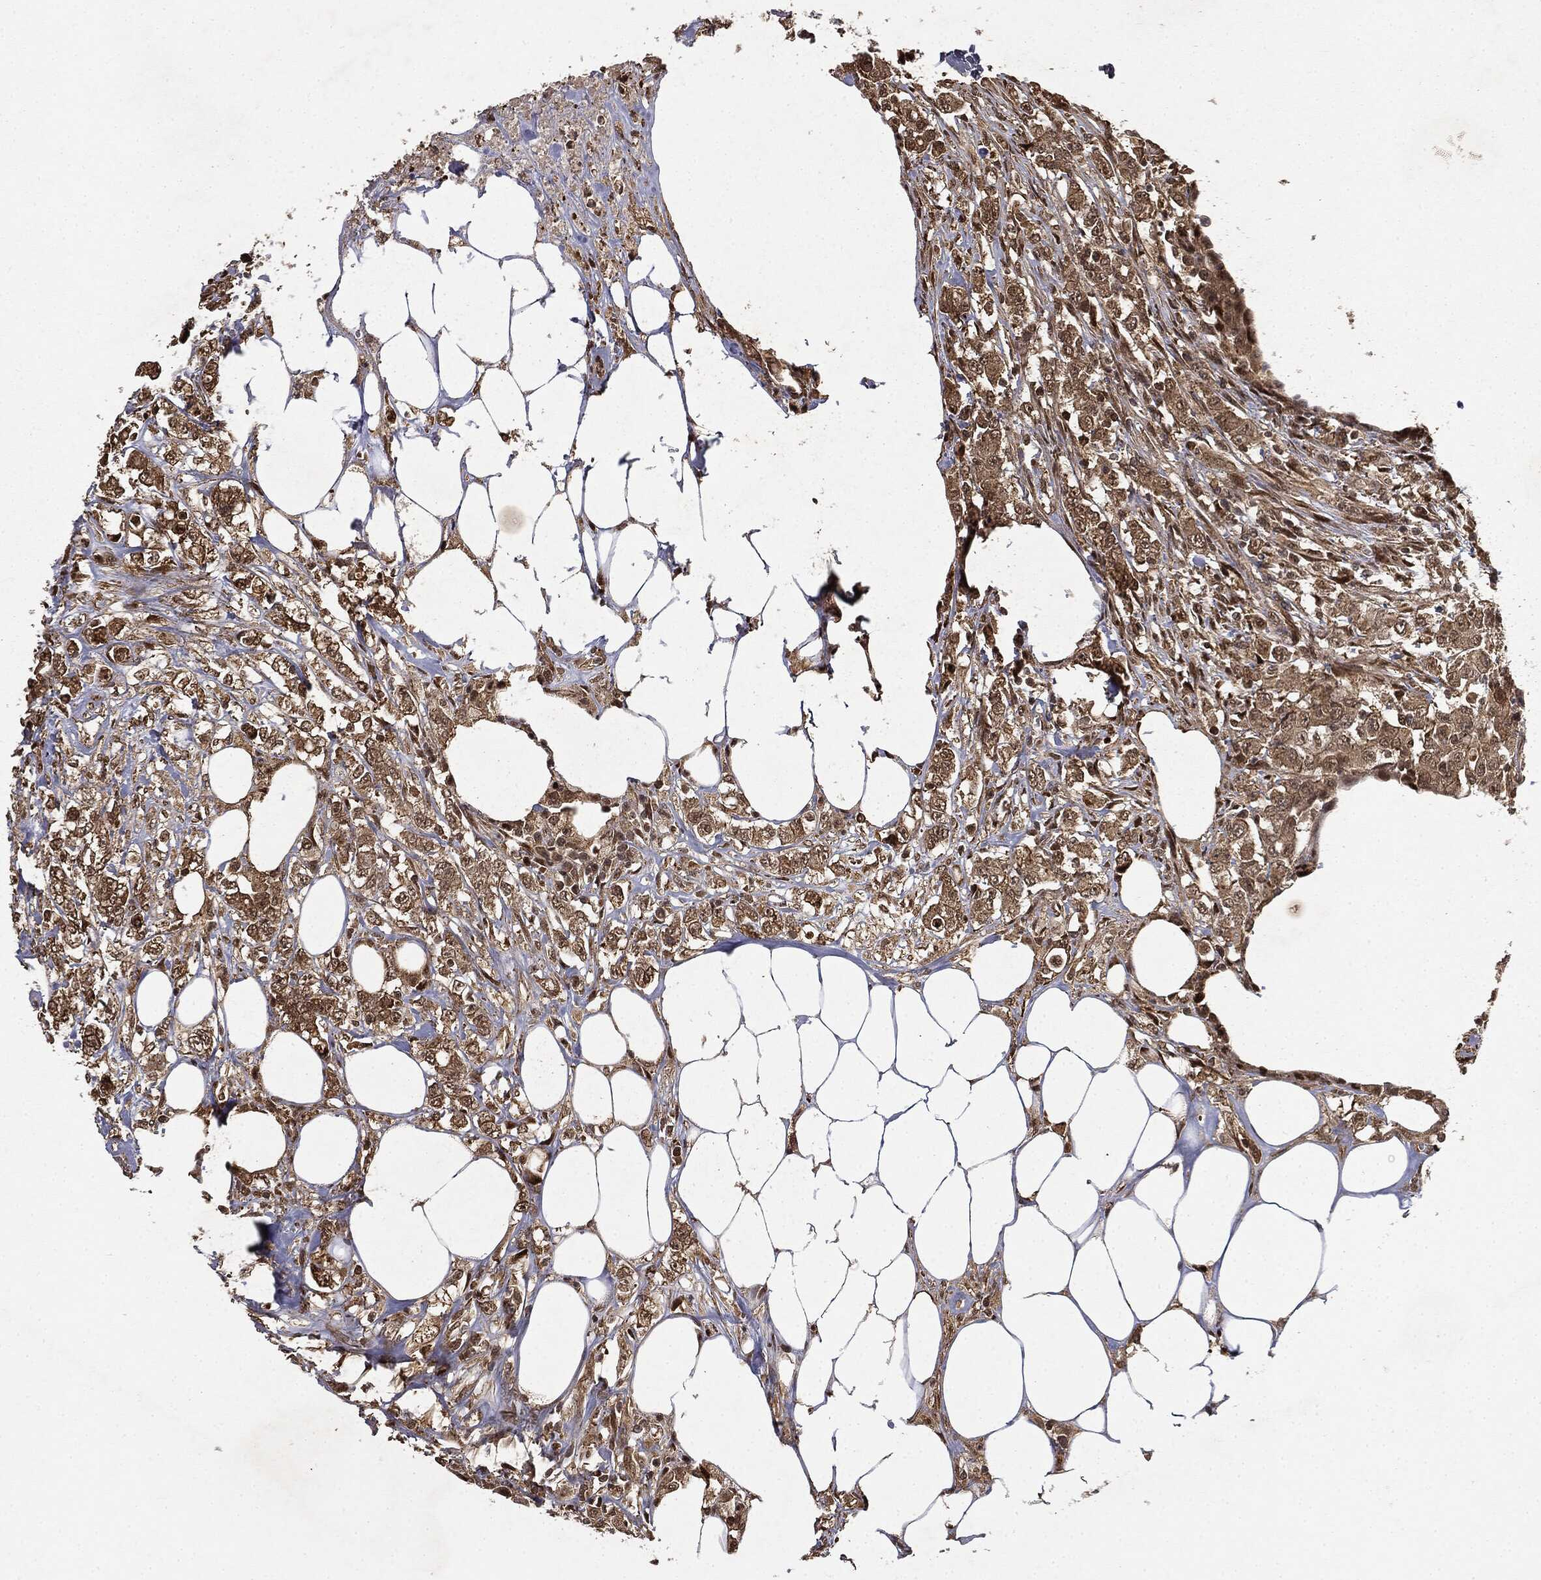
{"staining": {"intensity": "moderate", "quantity": "<25%", "location": "cytoplasmic/membranous"}, "tissue": "colorectal cancer", "cell_type": "Tumor cells", "image_type": "cancer", "snomed": [{"axis": "morphology", "description": "Adenocarcinoma, NOS"}, {"axis": "topography", "description": "Colon"}], "caption": "Moderate cytoplasmic/membranous protein expression is present in approximately <25% of tumor cells in adenocarcinoma (colorectal).", "gene": "ZNHIT6", "patient": {"sex": "female", "age": 48}}